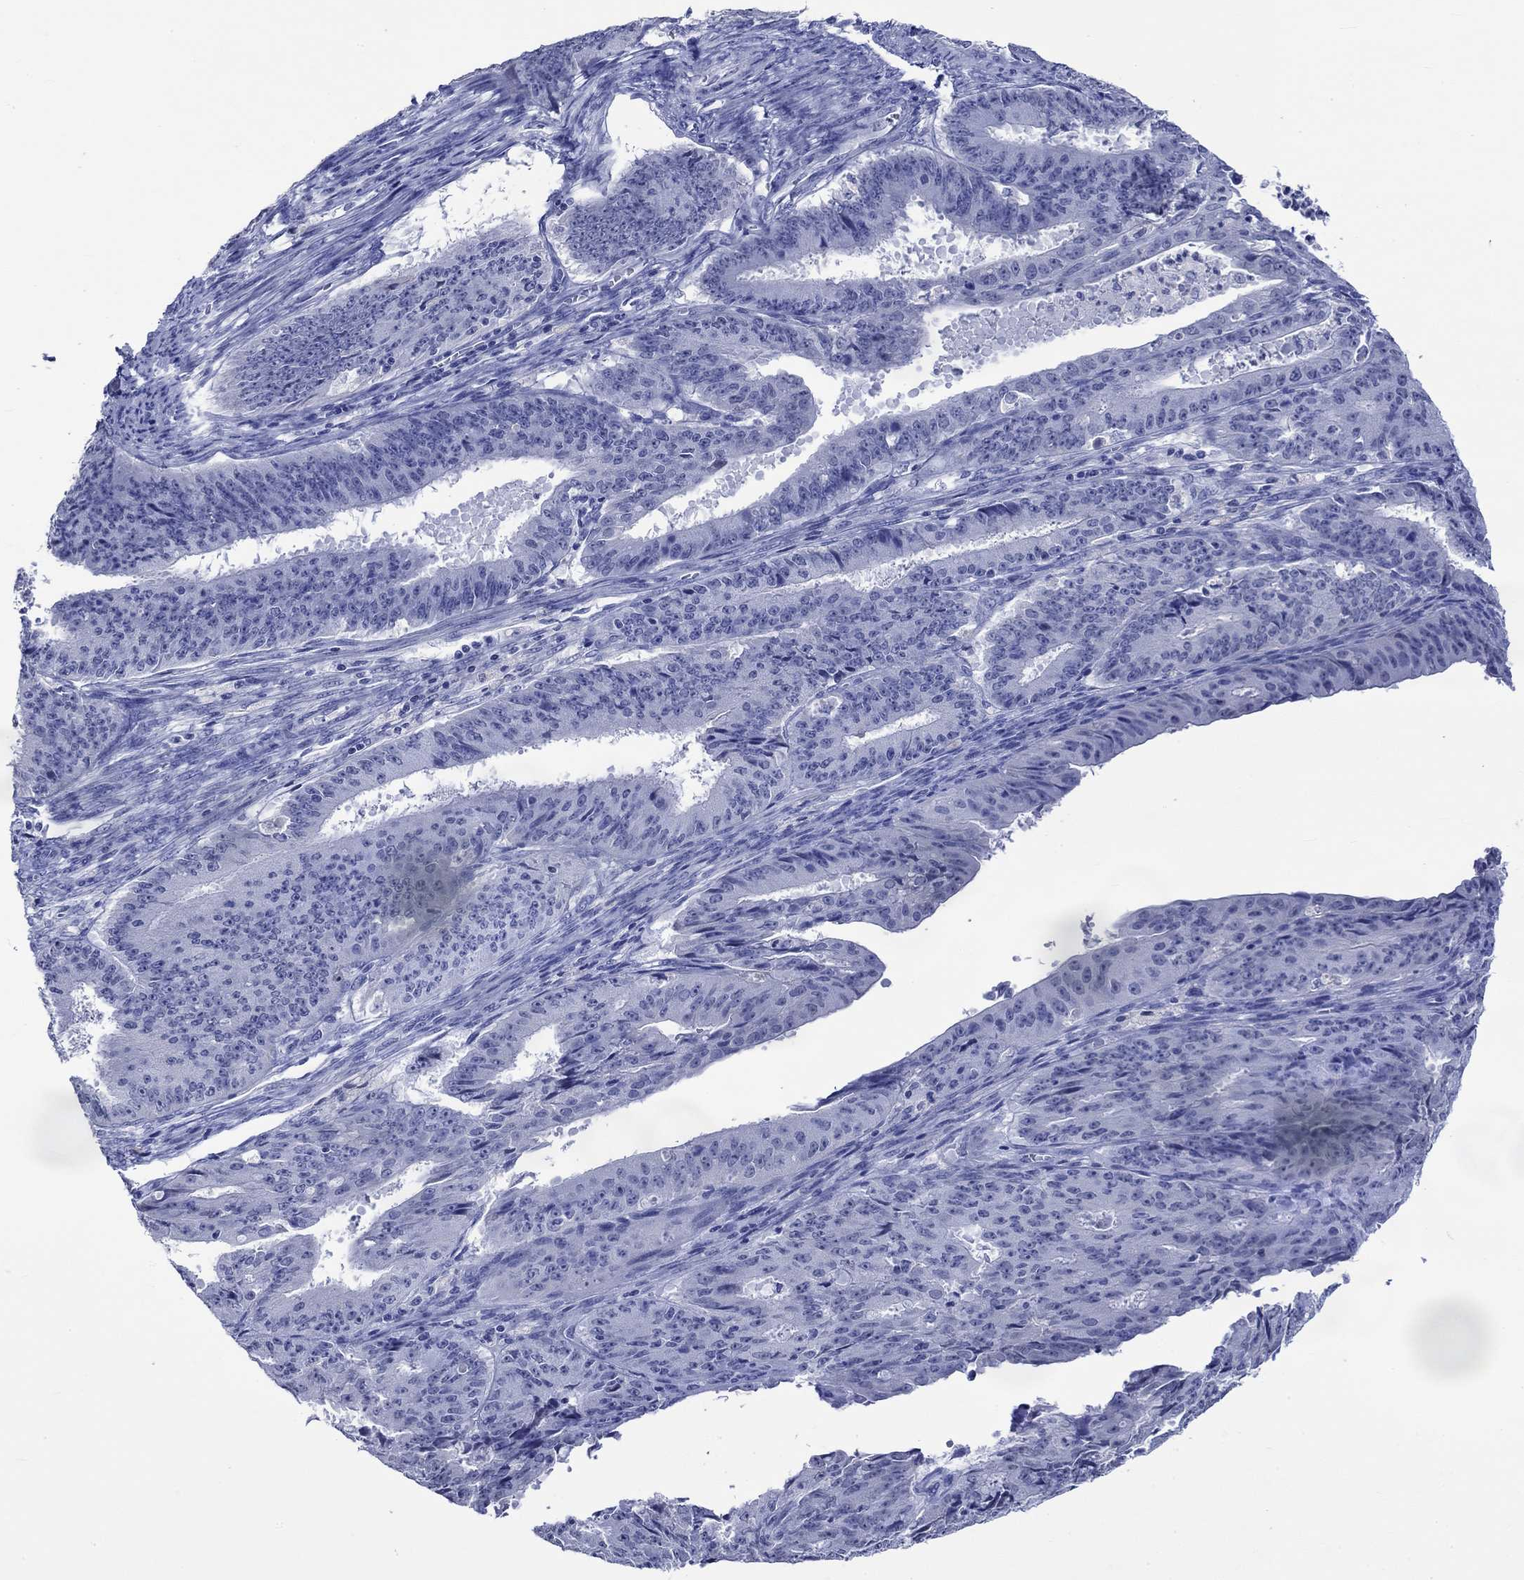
{"staining": {"intensity": "negative", "quantity": "none", "location": "none"}, "tissue": "ovarian cancer", "cell_type": "Tumor cells", "image_type": "cancer", "snomed": [{"axis": "morphology", "description": "Carcinoma, endometroid"}, {"axis": "topography", "description": "Ovary"}], "caption": "Immunohistochemical staining of ovarian endometroid carcinoma exhibits no significant expression in tumor cells.", "gene": "KLHL35", "patient": {"sex": "female", "age": 42}}